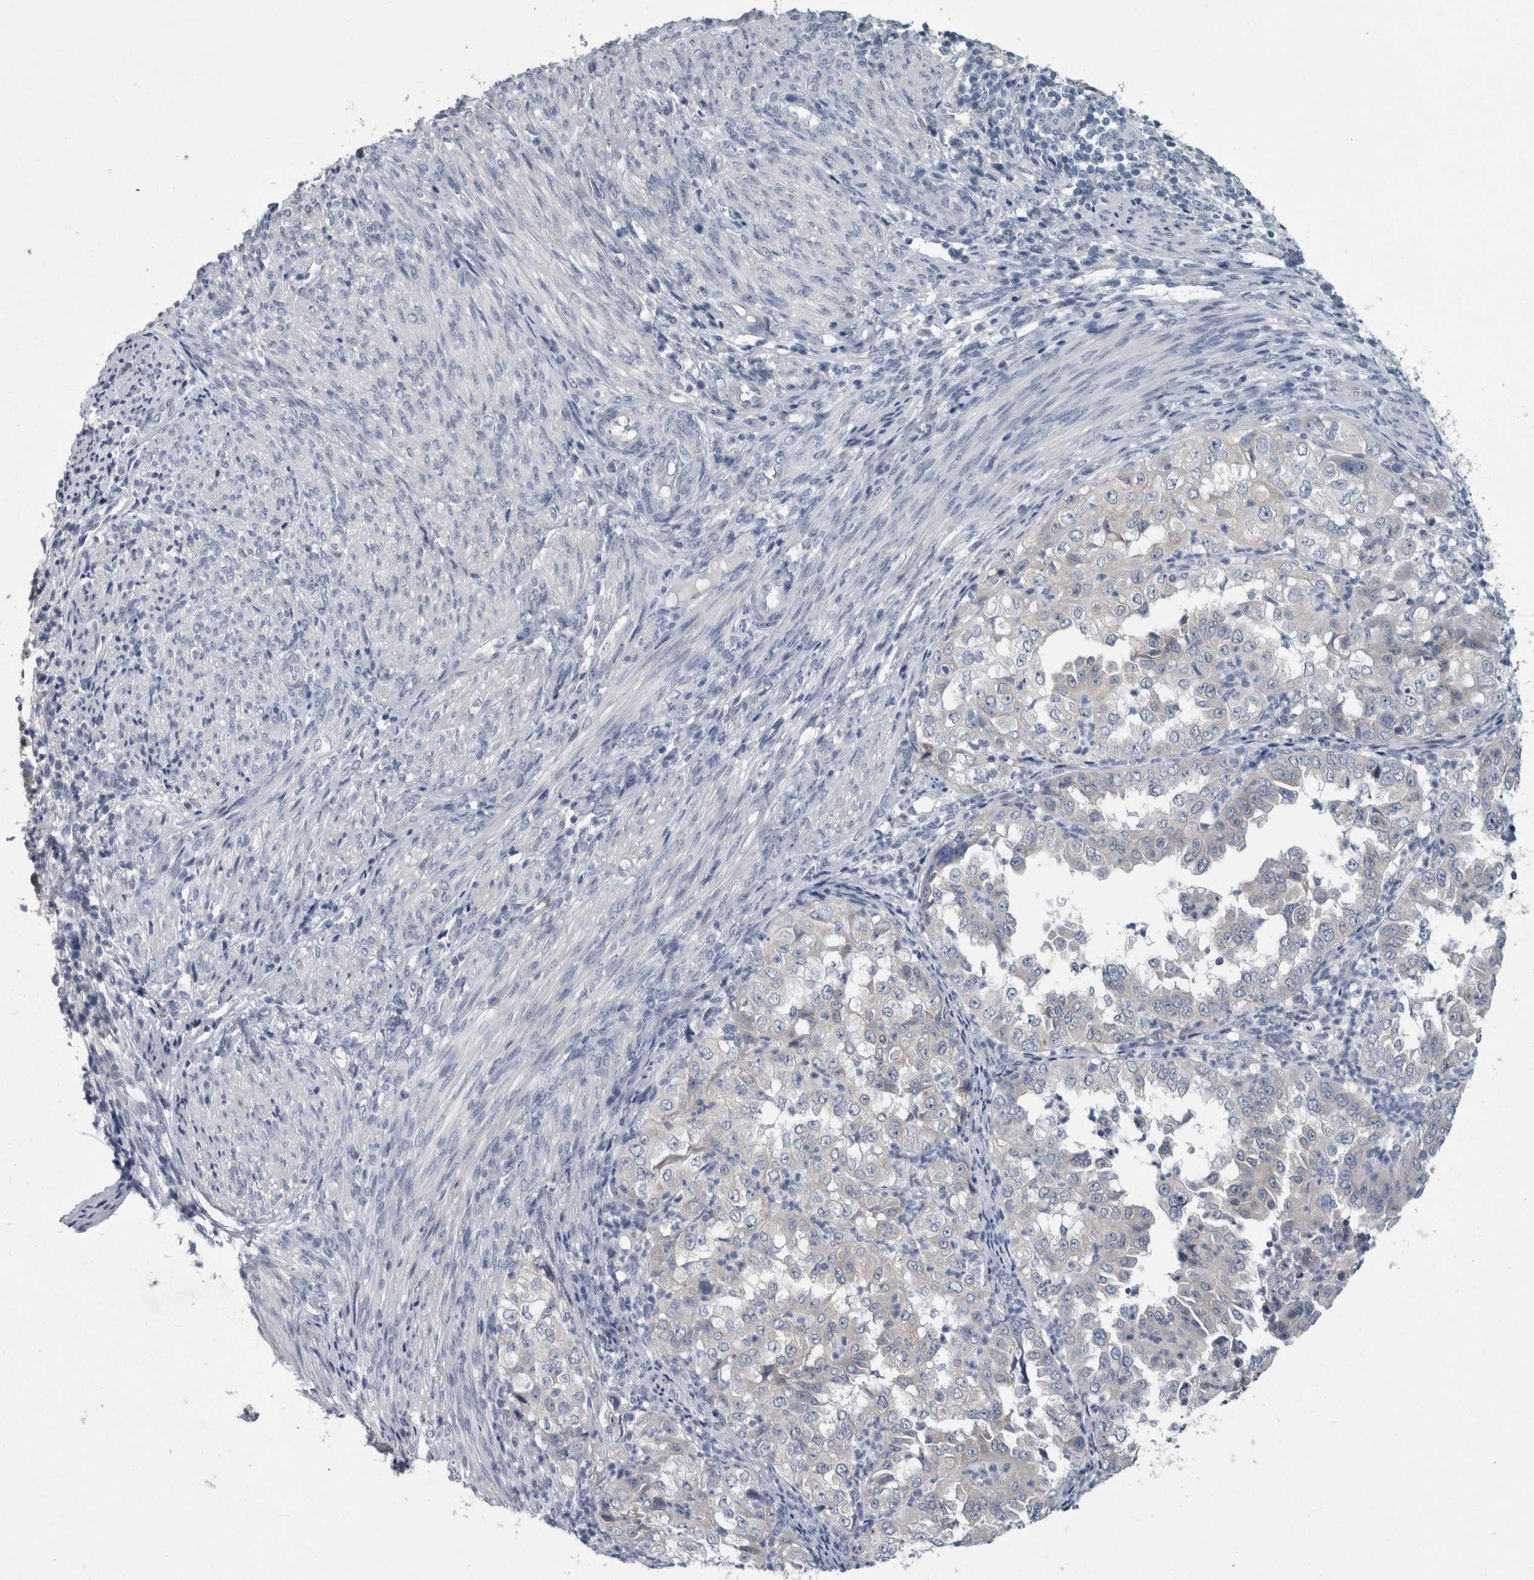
{"staining": {"intensity": "negative", "quantity": "none", "location": "none"}, "tissue": "endometrial cancer", "cell_type": "Tumor cells", "image_type": "cancer", "snomed": [{"axis": "morphology", "description": "Adenocarcinoma, NOS"}, {"axis": "topography", "description": "Endometrium"}], "caption": "This is an IHC micrograph of endometrial cancer. There is no expression in tumor cells.", "gene": "FAM83H", "patient": {"sex": "female", "age": 85}}